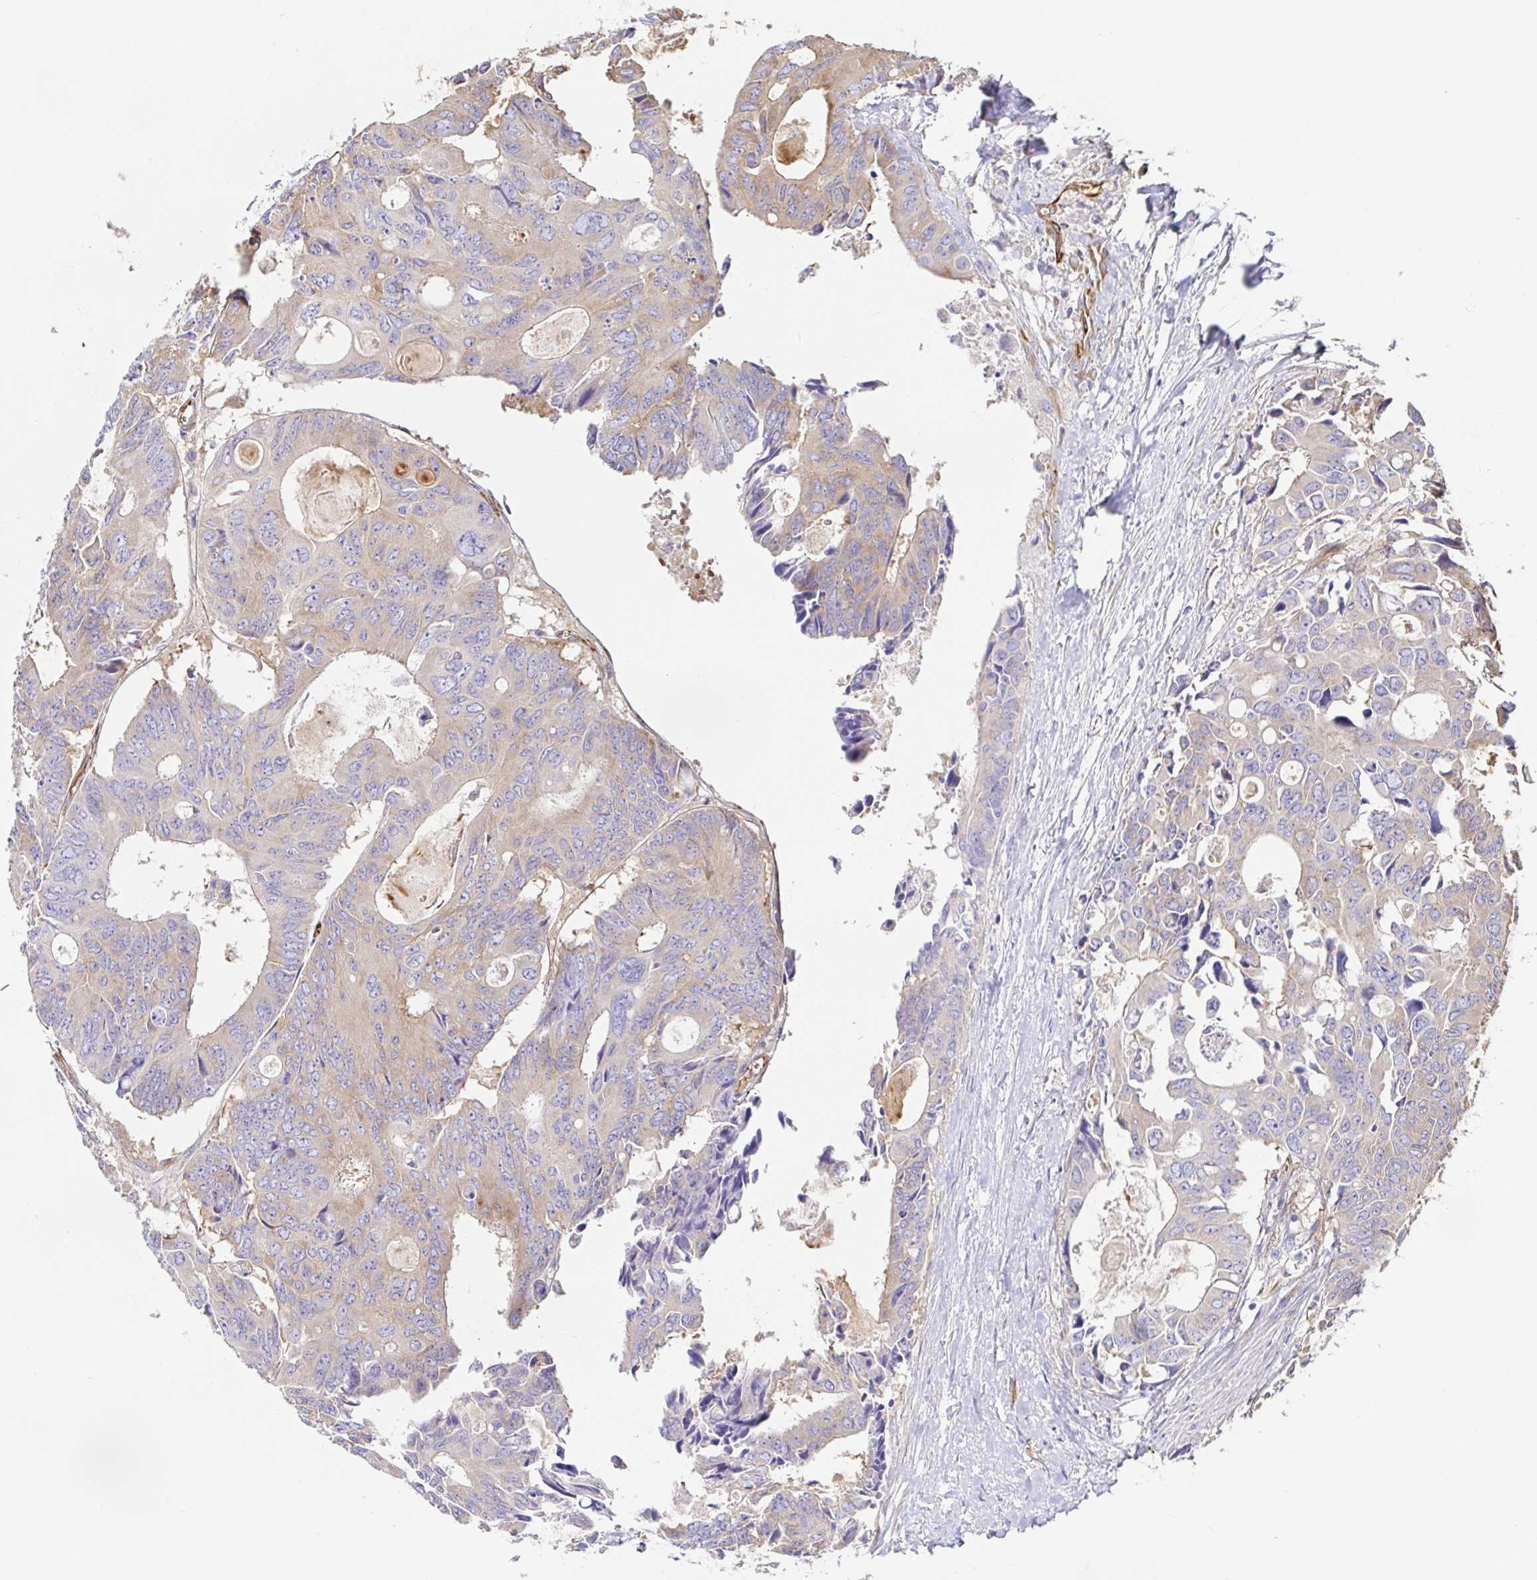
{"staining": {"intensity": "weak", "quantity": "<25%", "location": "cytoplasmic/membranous"}, "tissue": "colorectal cancer", "cell_type": "Tumor cells", "image_type": "cancer", "snomed": [{"axis": "morphology", "description": "Adenocarcinoma, NOS"}, {"axis": "topography", "description": "Rectum"}], "caption": "This micrograph is of adenocarcinoma (colorectal) stained with IHC to label a protein in brown with the nuclei are counter-stained blue. There is no staining in tumor cells.", "gene": "DOCK1", "patient": {"sex": "male", "age": 76}}